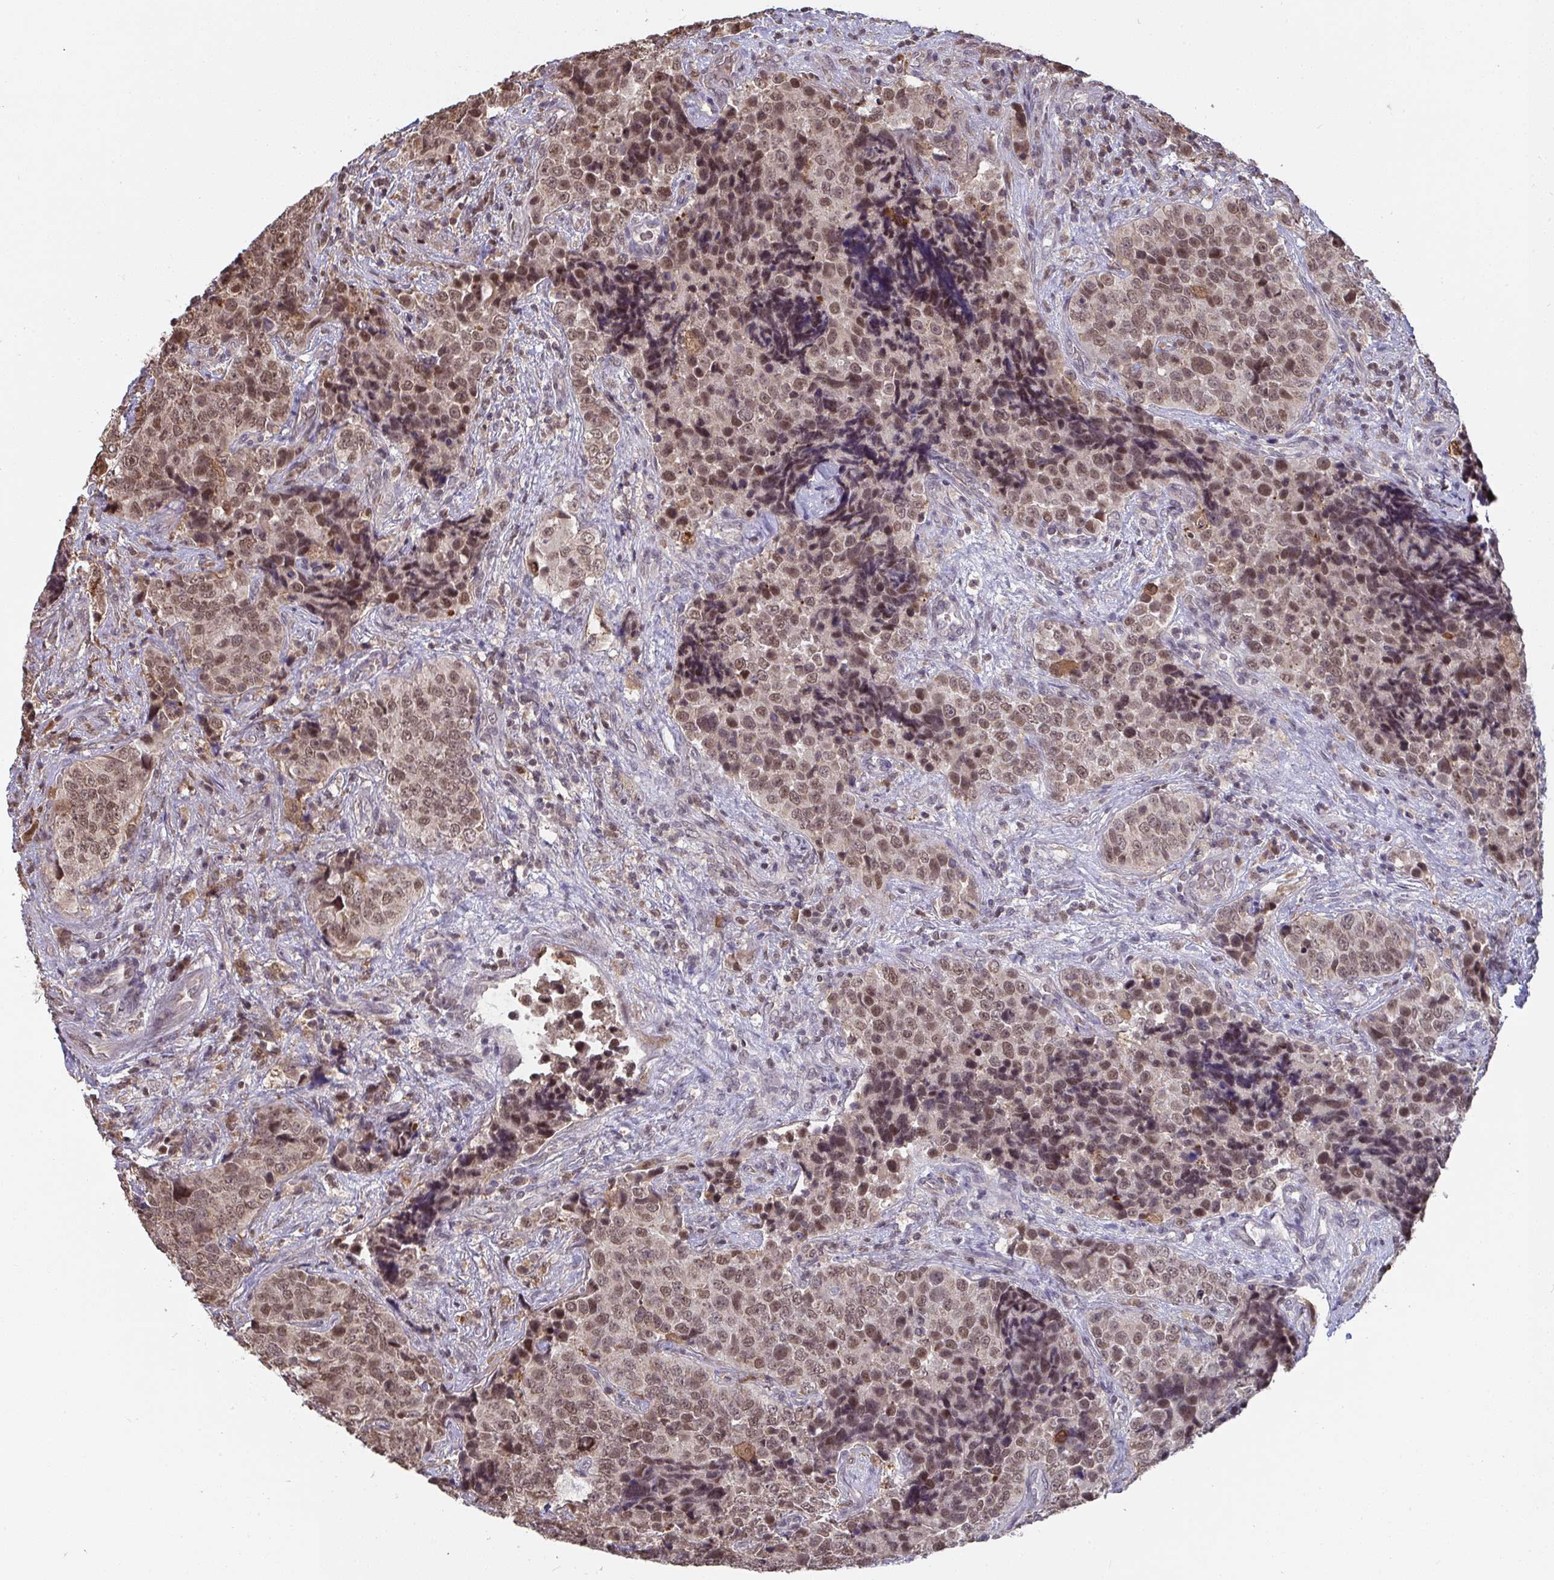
{"staining": {"intensity": "moderate", "quantity": ">75%", "location": "nuclear"}, "tissue": "urothelial cancer", "cell_type": "Tumor cells", "image_type": "cancer", "snomed": [{"axis": "morphology", "description": "Urothelial carcinoma, NOS"}, {"axis": "topography", "description": "Urinary bladder"}], "caption": "Protein staining by IHC shows moderate nuclear positivity in approximately >75% of tumor cells in urothelial cancer.", "gene": "SAP30", "patient": {"sex": "male", "age": 52}}